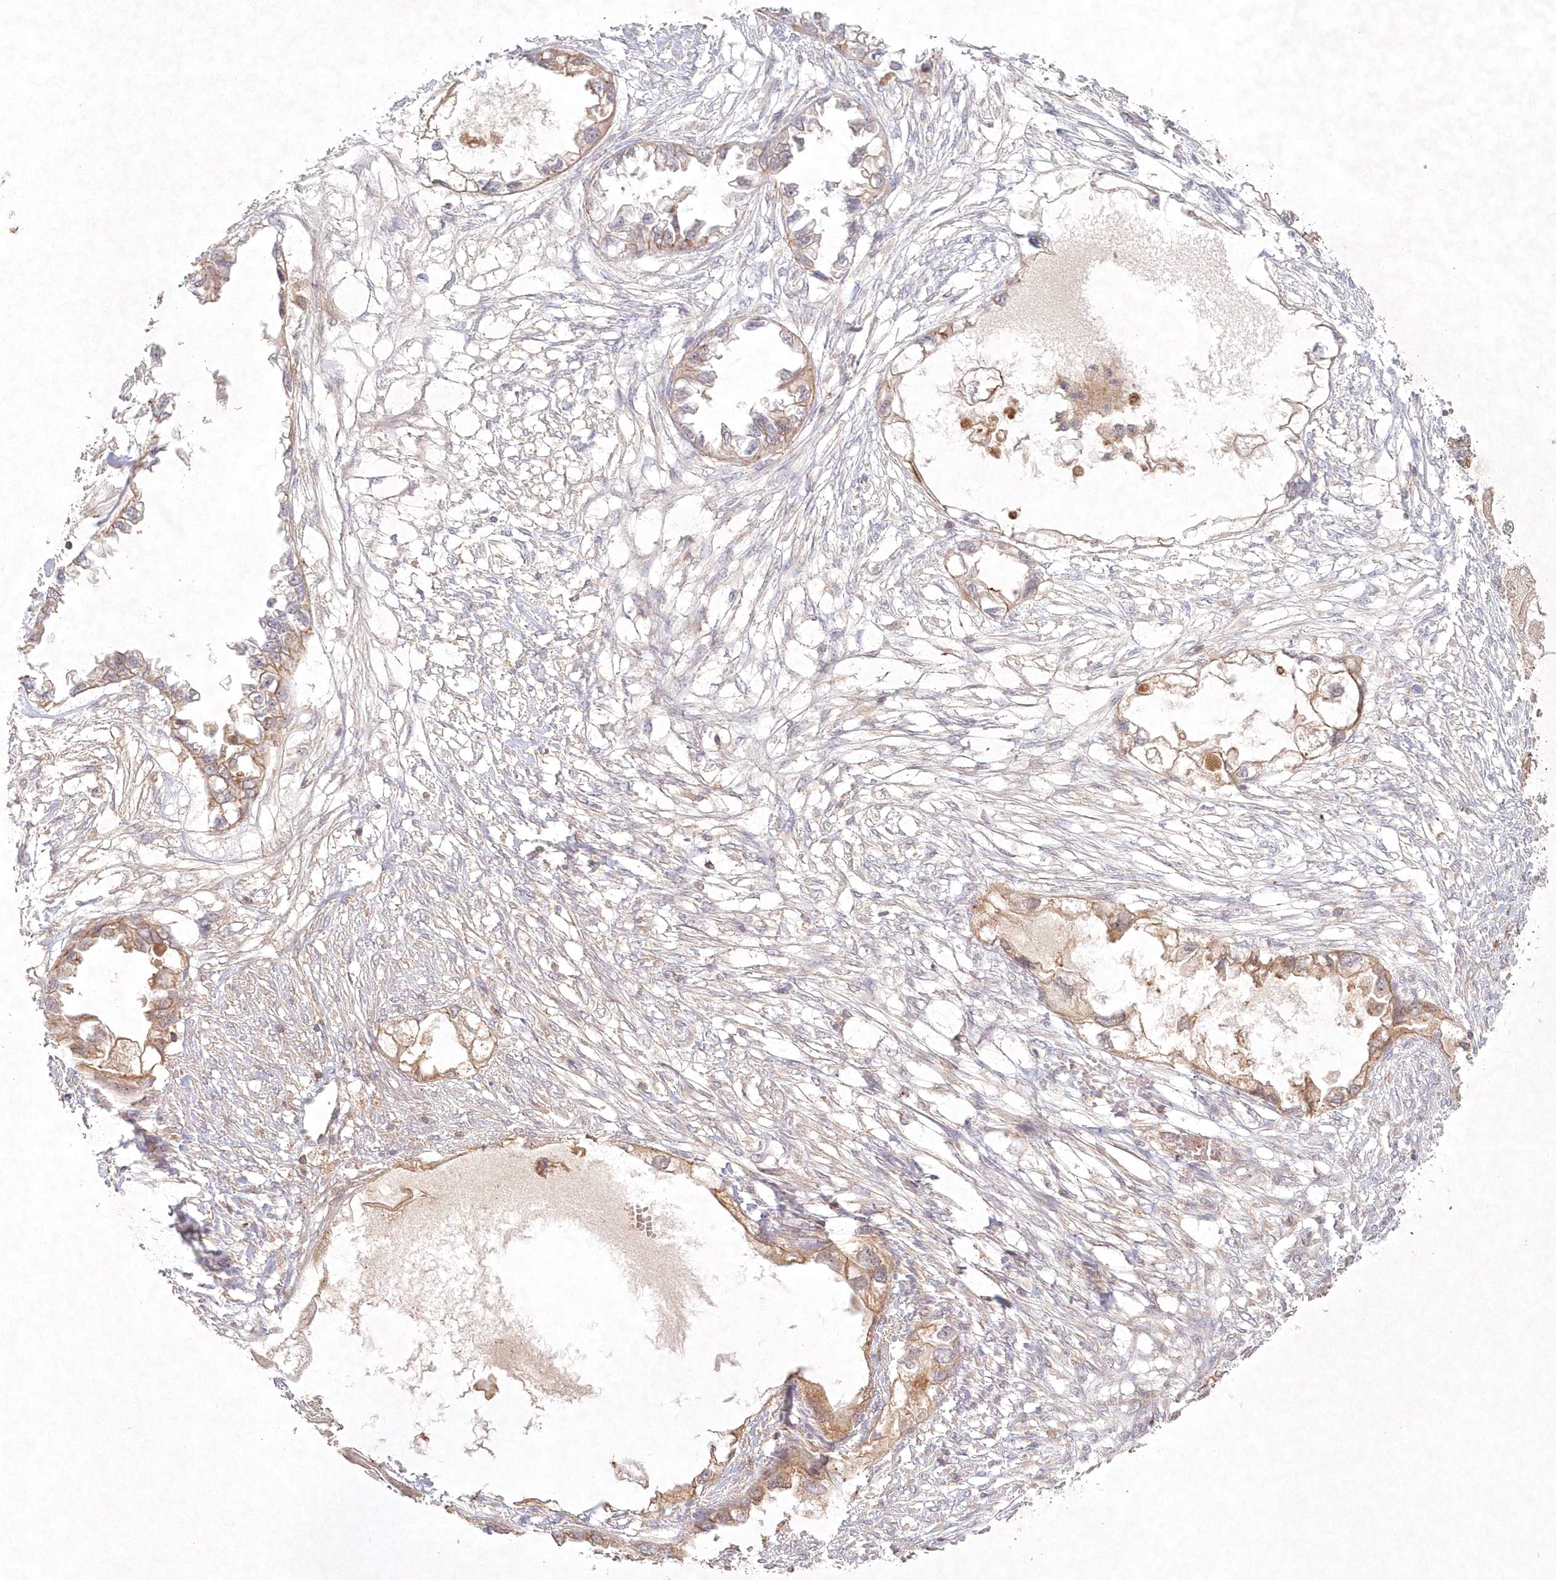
{"staining": {"intensity": "moderate", "quantity": "25%-75%", "location": "cytoplasmic/membranous"}, "tissue": "endometrial cancer", "cell_type": "Tumor cells", "image_type": "cancer", "snomed": [{"axis": "morphology", "description": "Adenocarcinoma, NOS"}, {"axis": "morphology", "description": "Adenocarcinoma, metastatic, NOS"}, {"axis": "topography", "description": "Adipose tissue"}, {"axis": "topography", "description": "Endometrium"}], "caption": "A medium amount of moderate cytoplasmic/membranous staining is identified in approximately 25%-75% of tumor cells in endometrial metastatic adenocarcinoma tissue.", "gene": "TOGARAM2", "patient": {"sex": "female", "age": 67}}